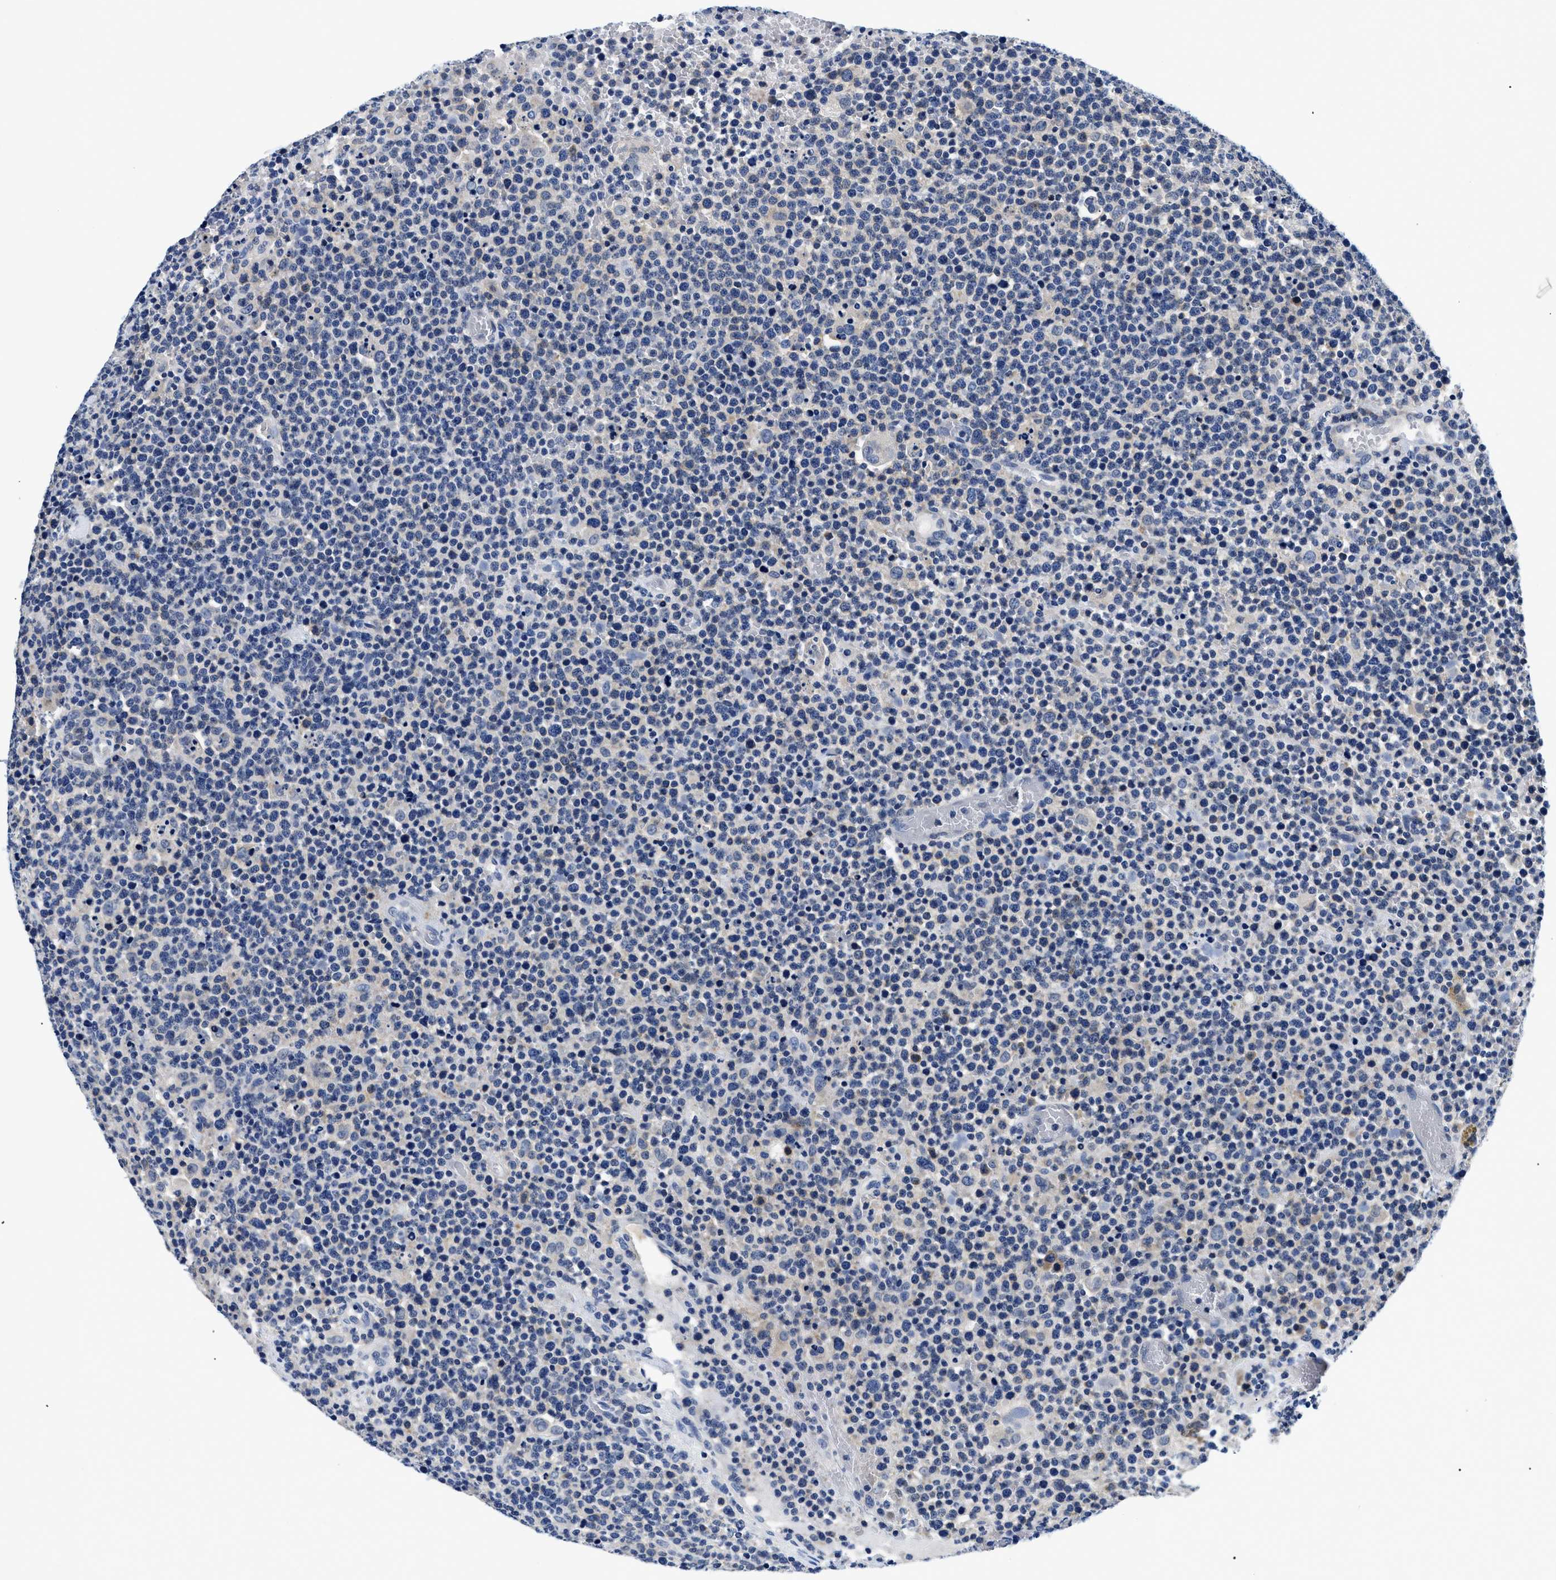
{"staining": {"intensity": "negative", "quantity": "none", "location": "none"}, "tissue": "lymphoma", "cell_type": "Tumor cells", "image_type": "cancer", "snomed": [{"axis": "morphology", "description": "Malignant lymphoma, non-Hodgkin's type, High grade"}, {"axis": "topography", "description": "Lymph node"}], "caption": "A high-resolution photomicrograph shows immunohistochemistry staining of lymphoma, which shows no significant positivity in tumor cells.", "gene": "MEA1", "patient": {"sex": "male", "age": 61}}